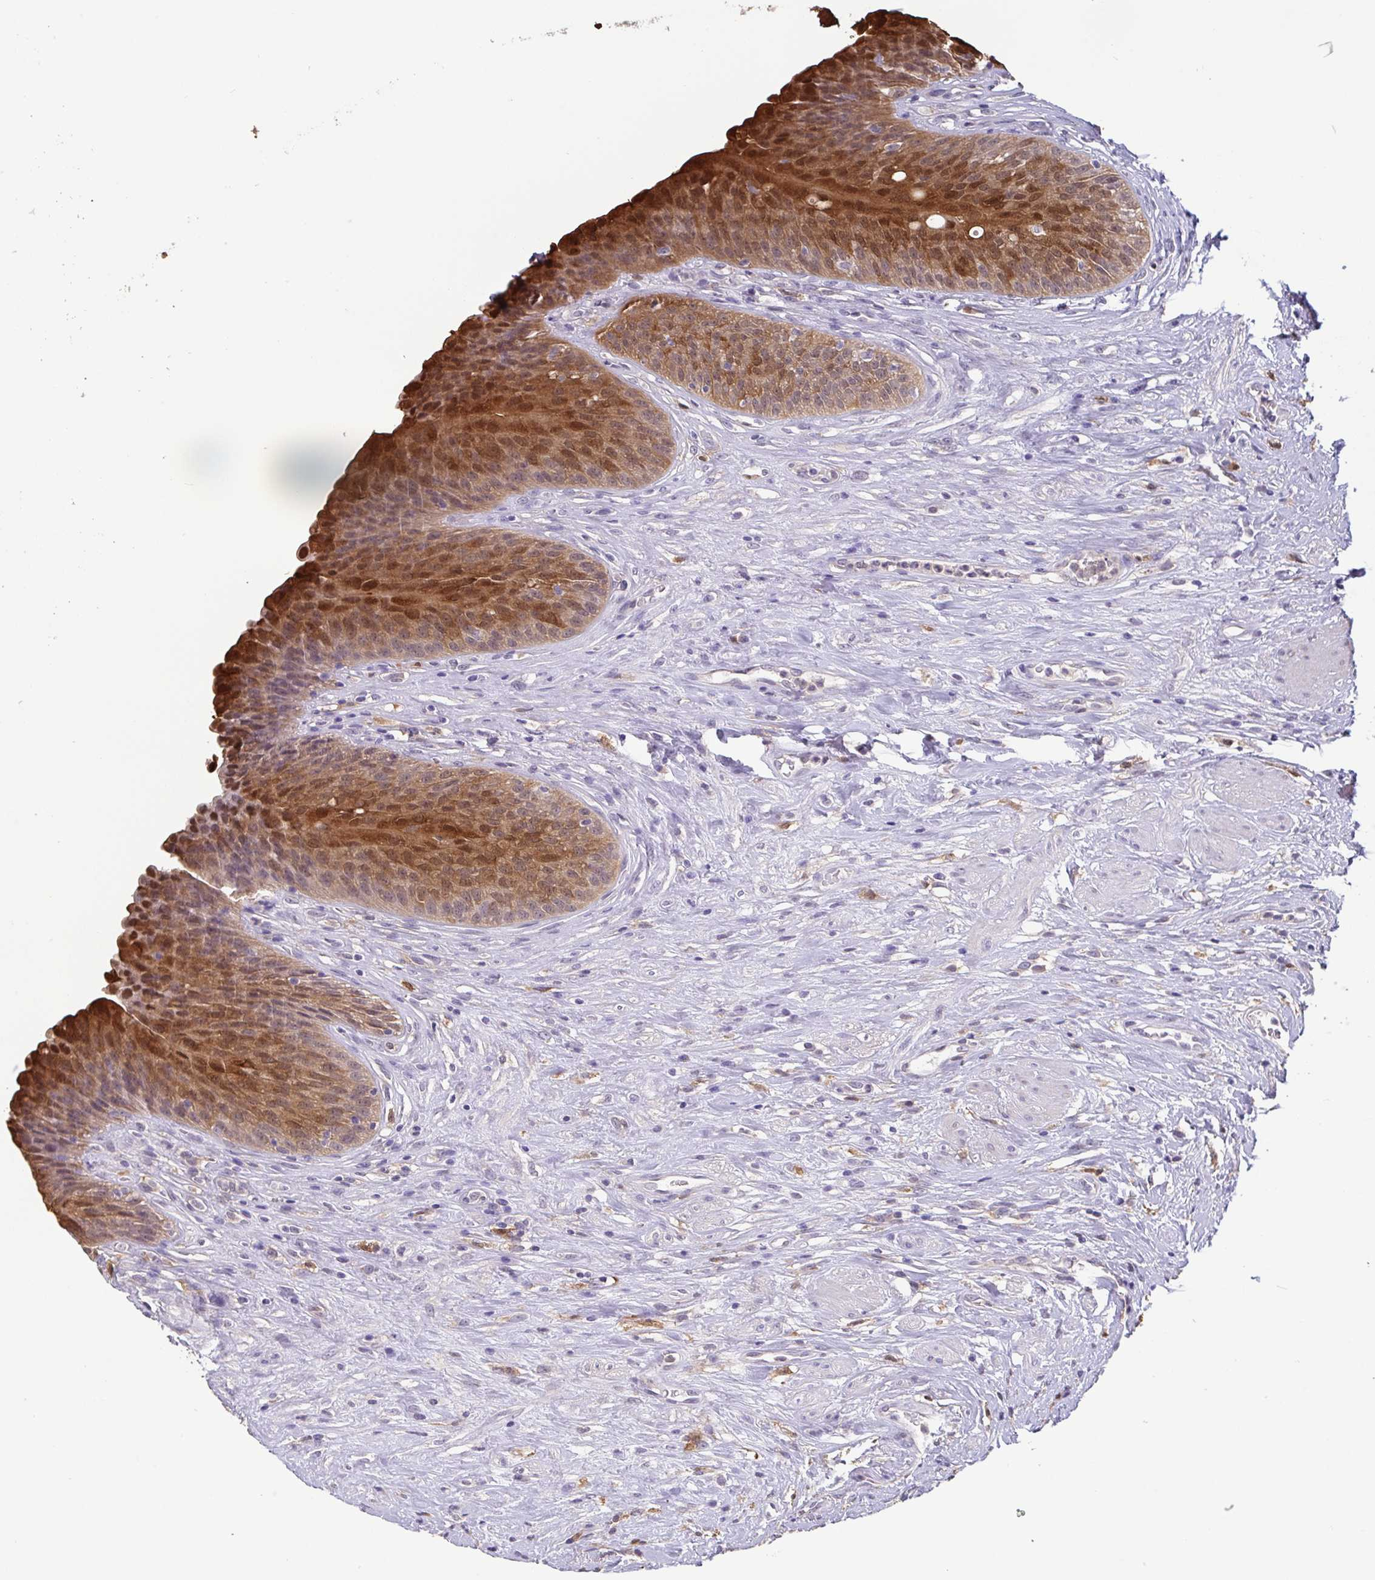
{"staining": {"intensity": "moderate", "quantity": ">75%", "location": "cytoplasmic/membranous,nuclear"}, "tissue": "urinary bladder", "cell_type": "Urothelial cells", "image_type": "normal", "snomed": [{"axis": "morphology", "description": "Normal tissue, NOS"}, {"axis": "topography", "description": "Urinary bladder"}], "caption": "Urinary bladder stained with IHC exhibits moderate cytoplasmic/membranous,nuclear positivity in about >75% of urothelial cells. (DAB = brown stain, brightfield microscopy at high magnification).", "gene": "IDH1", "patient": {"sex": "female", "age": 56}}